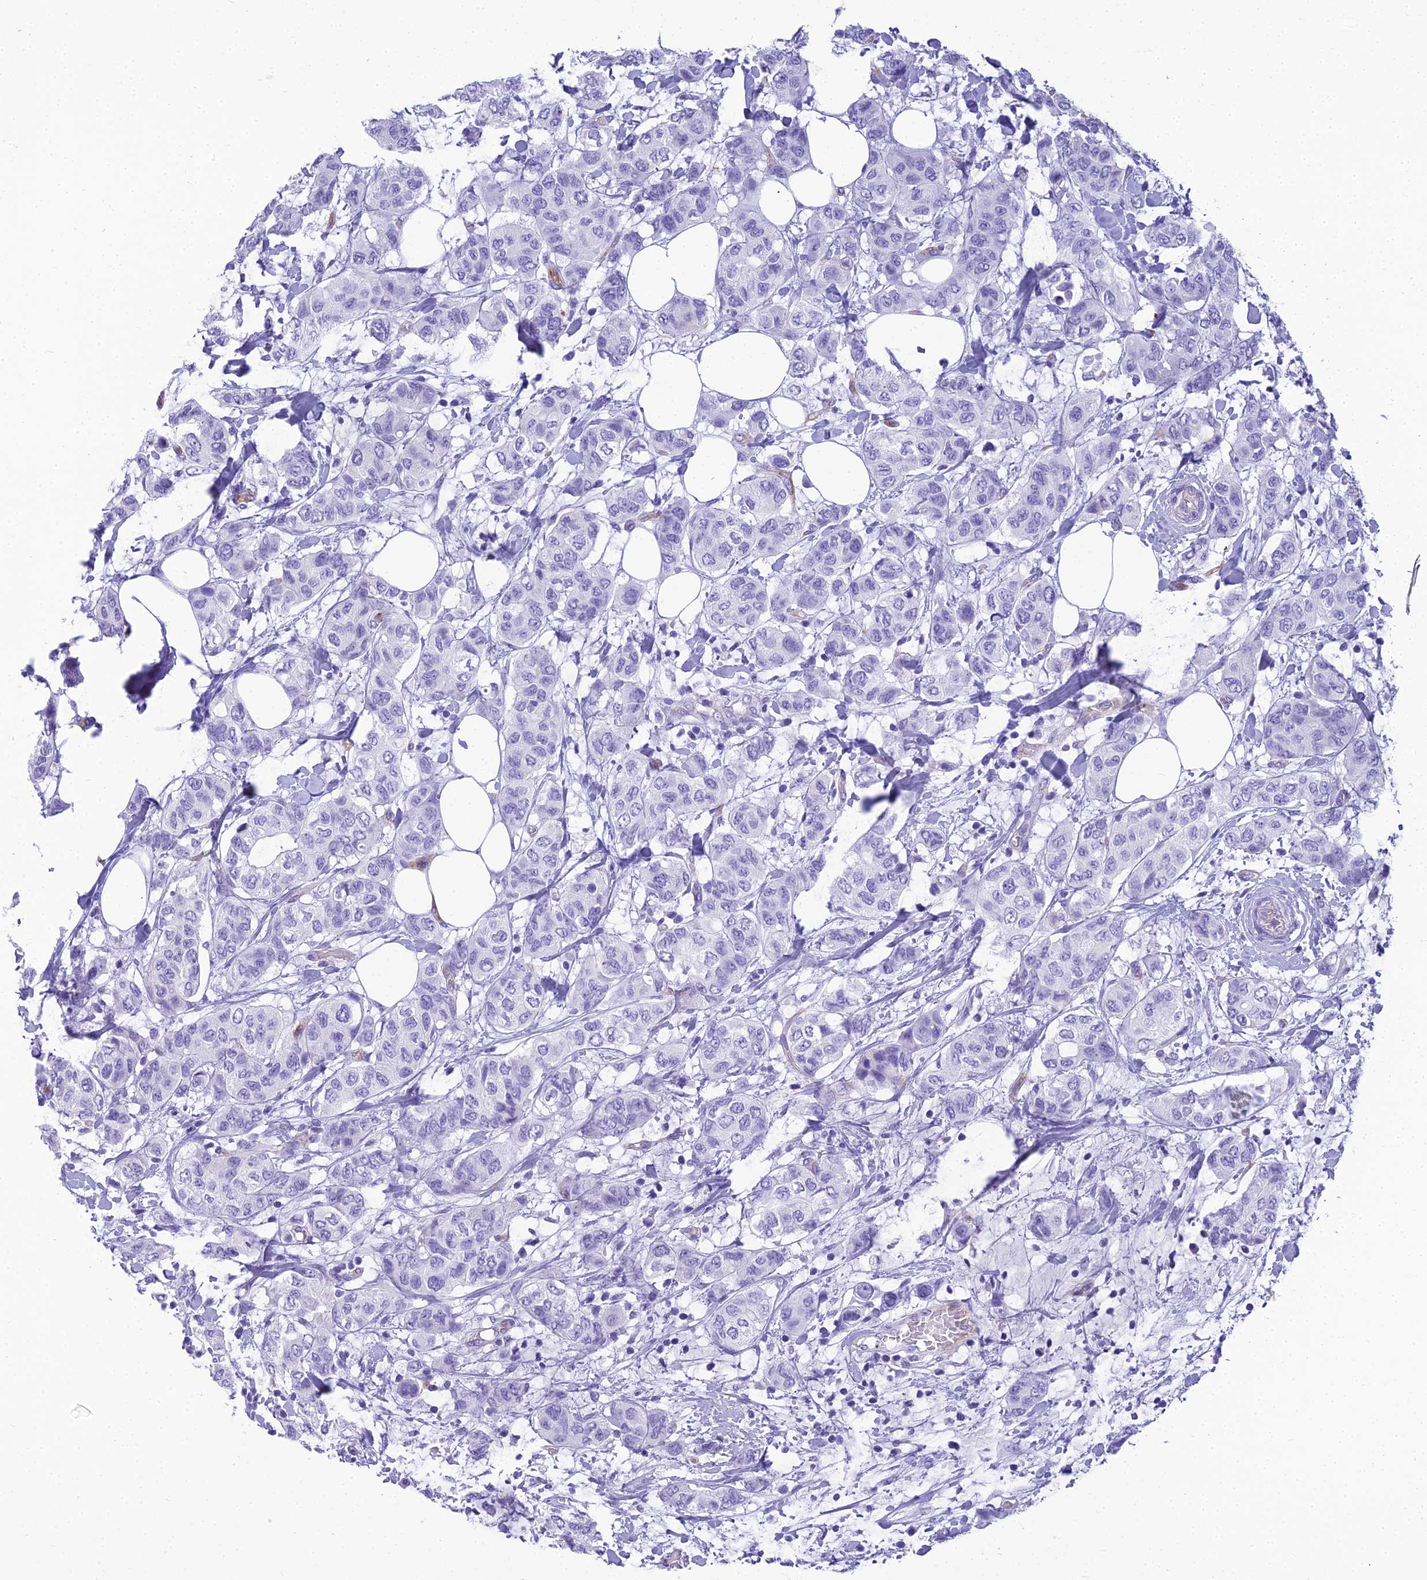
{"staining": {"intensity": "negative", "quantity": "none", "location": "none"}, "tissue": "breast cancer", "cell_type": "Tumor cells", "image_type": "cancer", "snomed": [{"axis": "morphology", "description": "Lobular carcinoma"}, {"axis": "topography", "description": "Breast"}], "caption": "This micrograph is of lobular carcinoma (breast) stained with immunohistochemistry to label a protein in brown with the nuclei are counter-stained blue. There is no staining in tumor cells.", "gene": "NINJ1", "patient": {"sex": "female", "age": 51}}